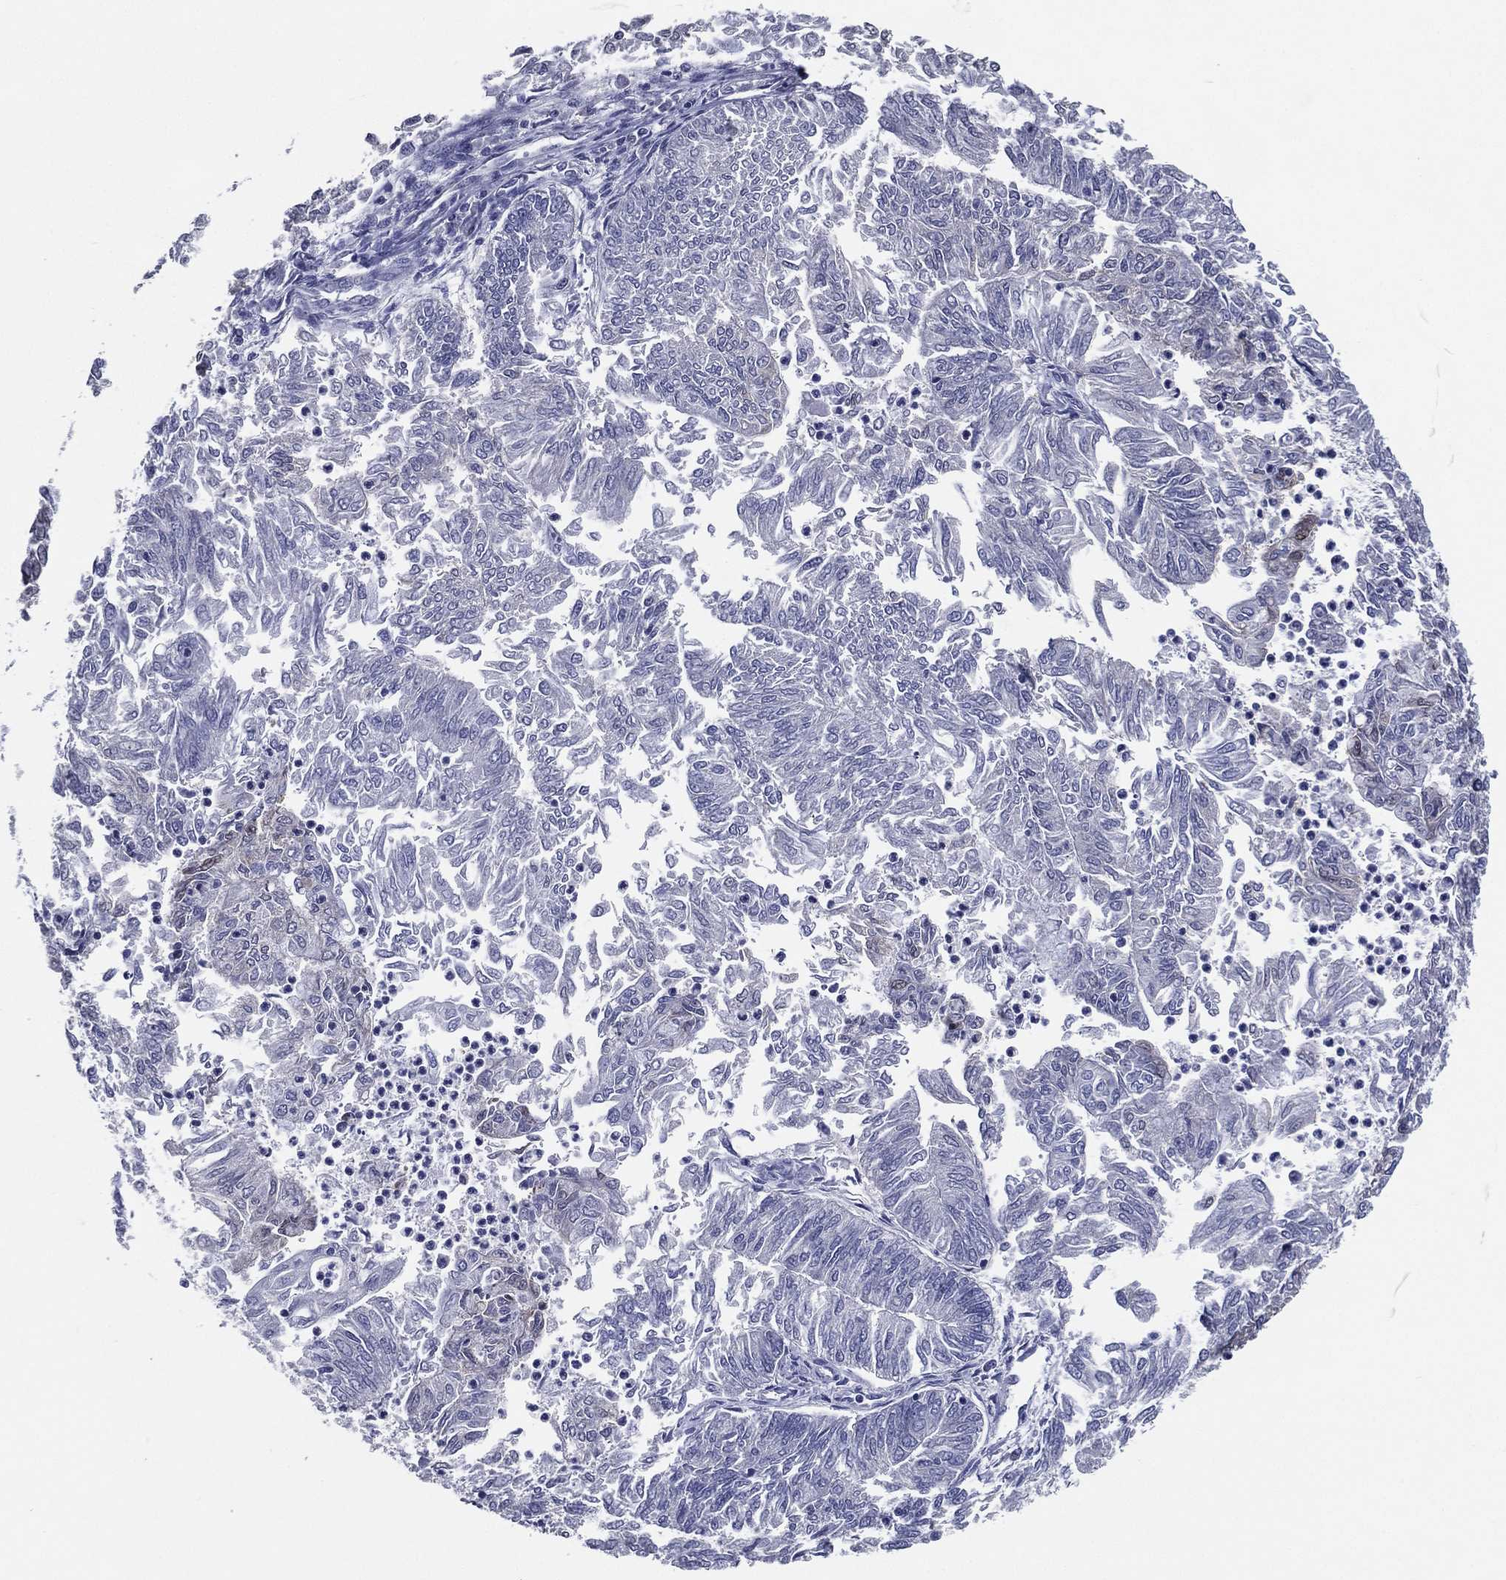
{"staining": {"intensity": "negative", "quantity": "none", "location": "none"}, "tissue": "endometrial cancer", "cell_type": "Tumor cells", "image_type": "cancer", "snomed": [{"axis": "morphology", "description": "Adenocarcinoma, NOS"}, {"axis": "topography", "description": "Endometrium"}], "caption": "Tumor cells are negative for protein expression in human endometrial cancer.", "gene": "TFAP2A", "patient": {"sex": "female", "age": 59}}